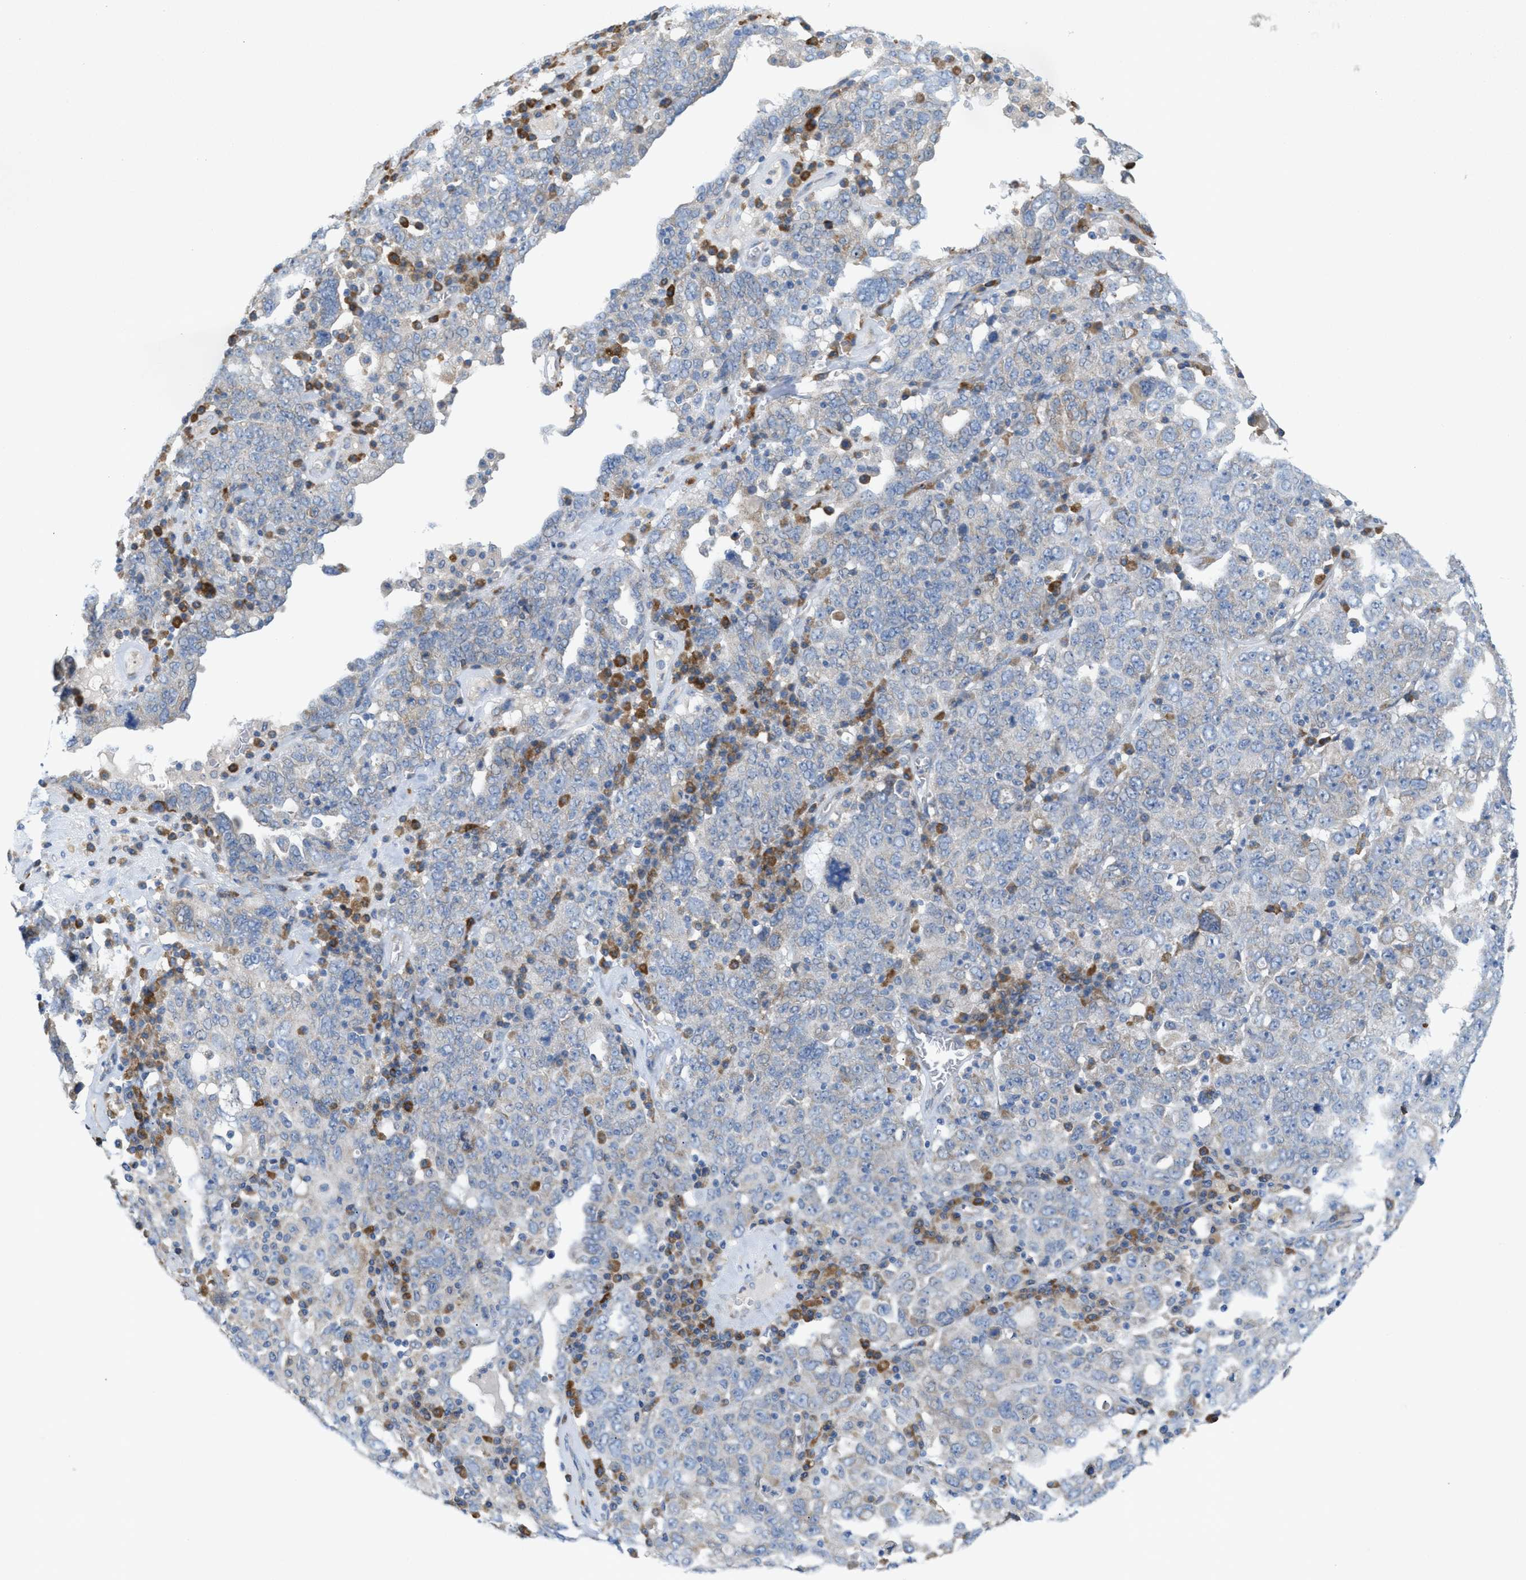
{"staining": {"intensity": "weak", "quantity": "<25%", "location": "cytoplasmic/membranous"}, "tissue": "ovarian cancer", "cell_type": "Tumor cells", "image_type": "cancer", "snomed": [{"axis": "morphology", "description": "Carcinoma, endometroid"}, {"axis": "topography", "description": "Ovary"}], "caption": "The IHC image has no significant staining in tumor cells of endometroid carcinoma (ovarian) tissue.", "gene": "DYNC2I1", "patient": {"sex": "female", "age": 62}}